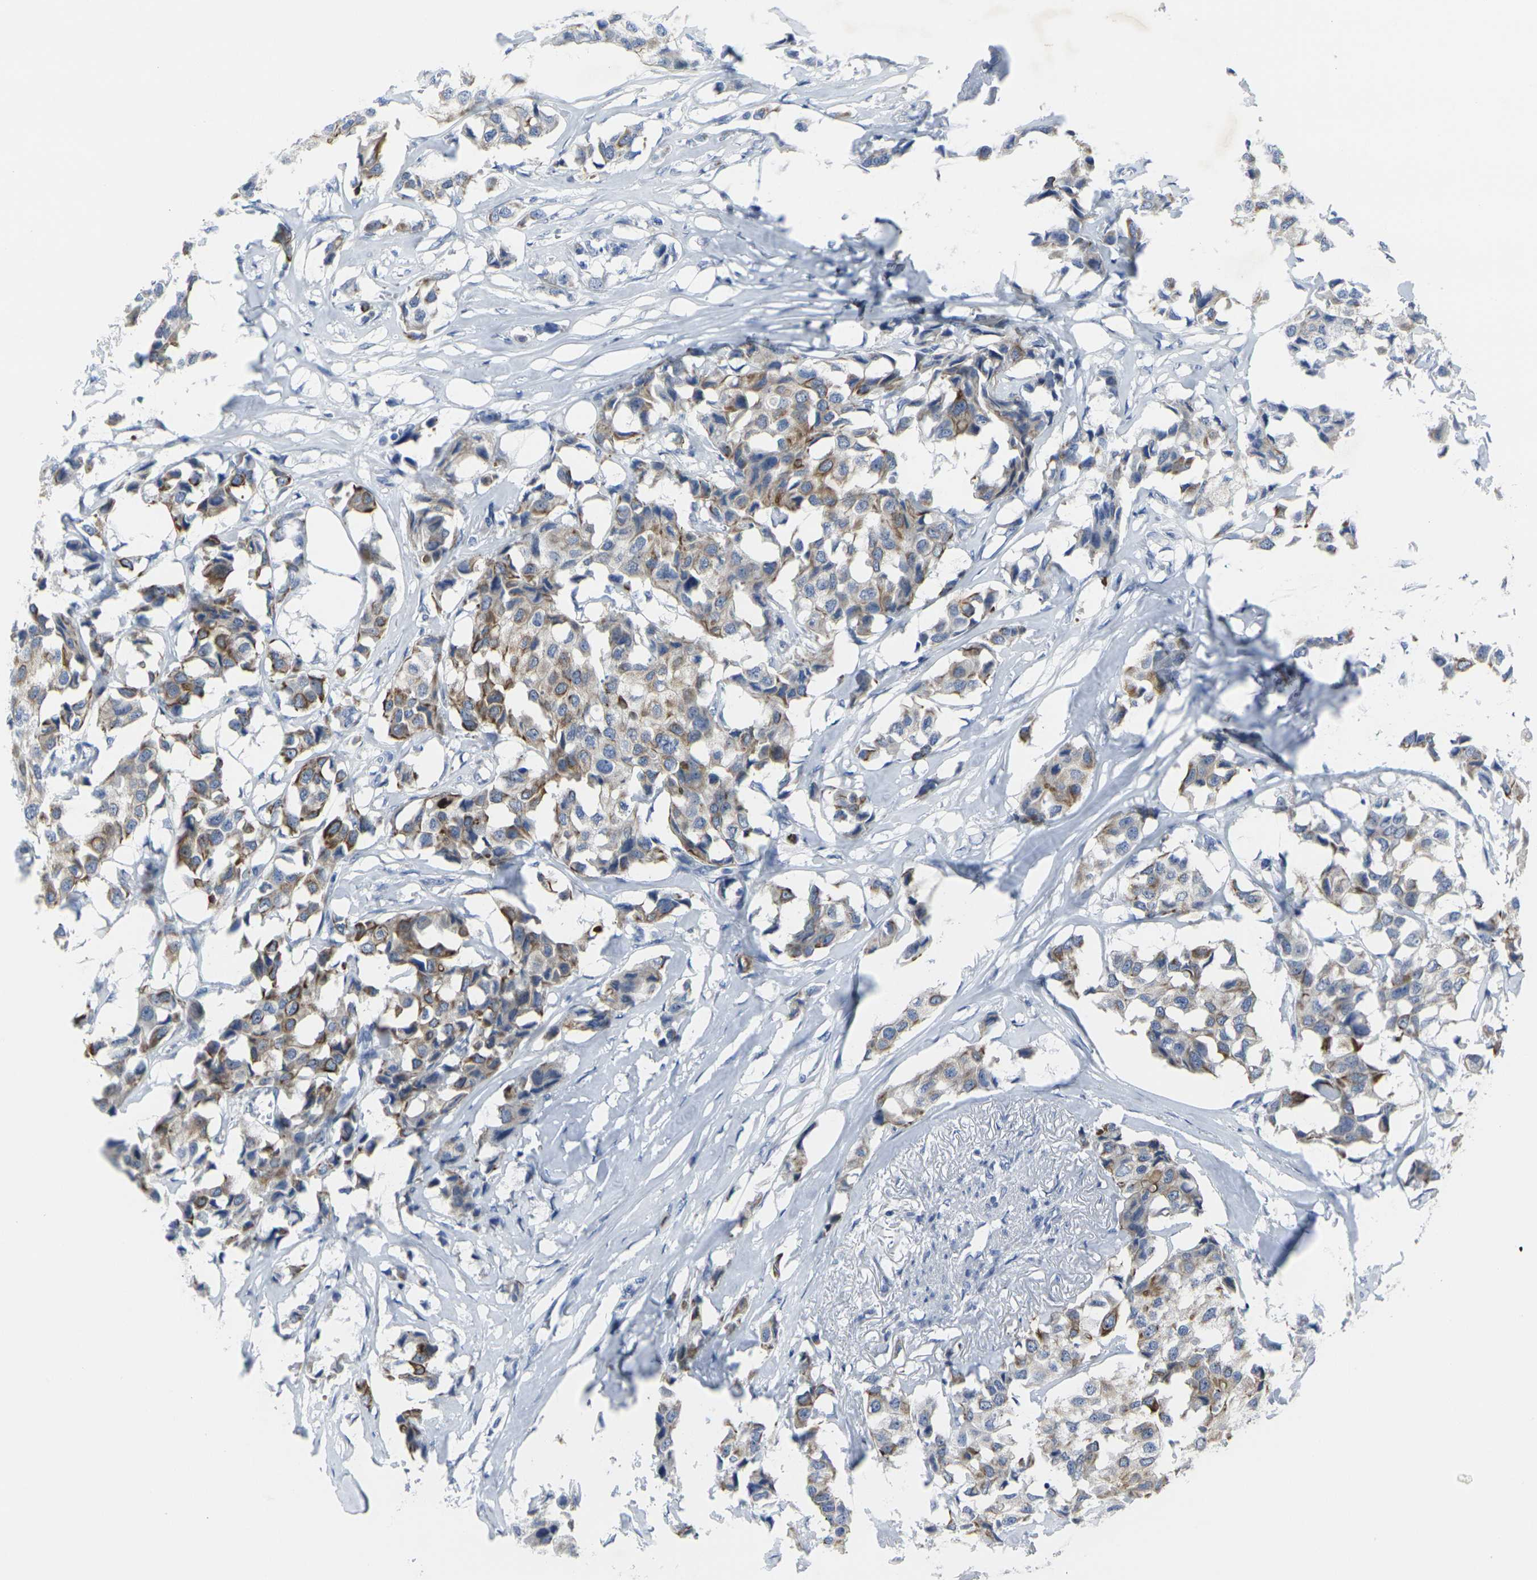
{"staining": {"intensity": "moderate", "quantity": "25%-75%", "location": "cytoplasmic/membranous"}, "tissue": "breast cancer", "cell_type": "Tumor cells", "image_type": "cancer", "snomed": [{"axis": "morphology", "description": "Duct carcinoma"}, {"axis": "topography", "description": "Breast"}], "caption": "Protein analysis of breast cancer (intraductal carcinoma) tissue exhibits moderate cytoplasmic/membranous positivity in about 25%-75% of tumor cells. (DAB (3,3'-diaminobenzidine) IHC with brightfield microscopy, high magnification).", "gene": "ANKRD46", "patient": {"sex": "female", "age": 80}}